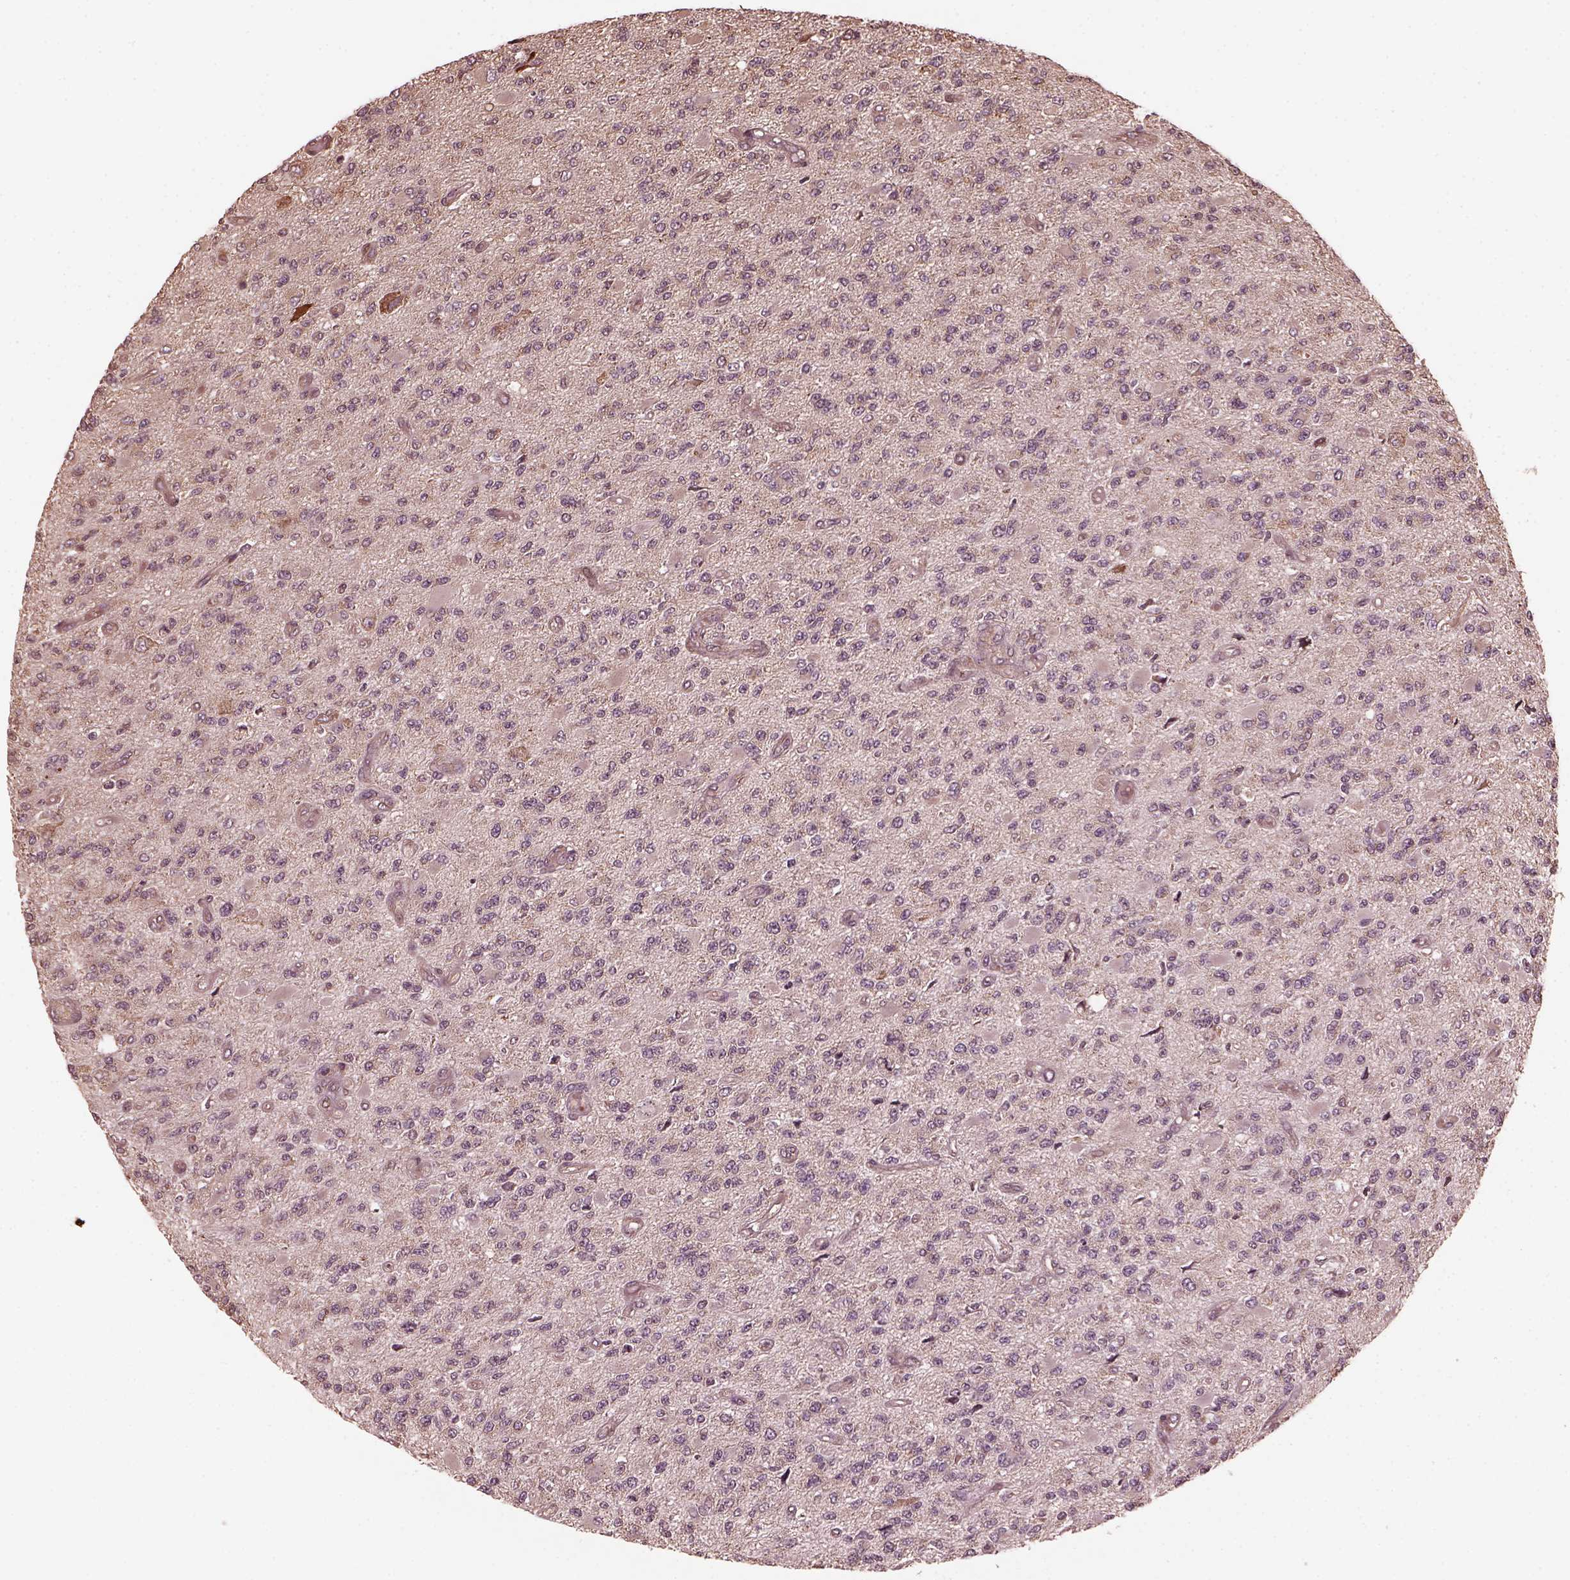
{"staining": {"intensity": "negative", "quantity": "none", "location": "none"}, "tissue": "glioma", "cell_type": "Tumor cells", "image_type": "cancer", "snomed": [{"axis": "morphology", "description": "Glioma, malignant, High grade"}, {"axis": "topography", "description": "Brain"}], "caption": "Immunohistochemistry (IHC) image of malignant glioma (high-grade) stained for a protein (brown), which reveals no expression in tumor cells.", "gene": "ZNF292", "patient": {"sex": "female", "age": 63}}